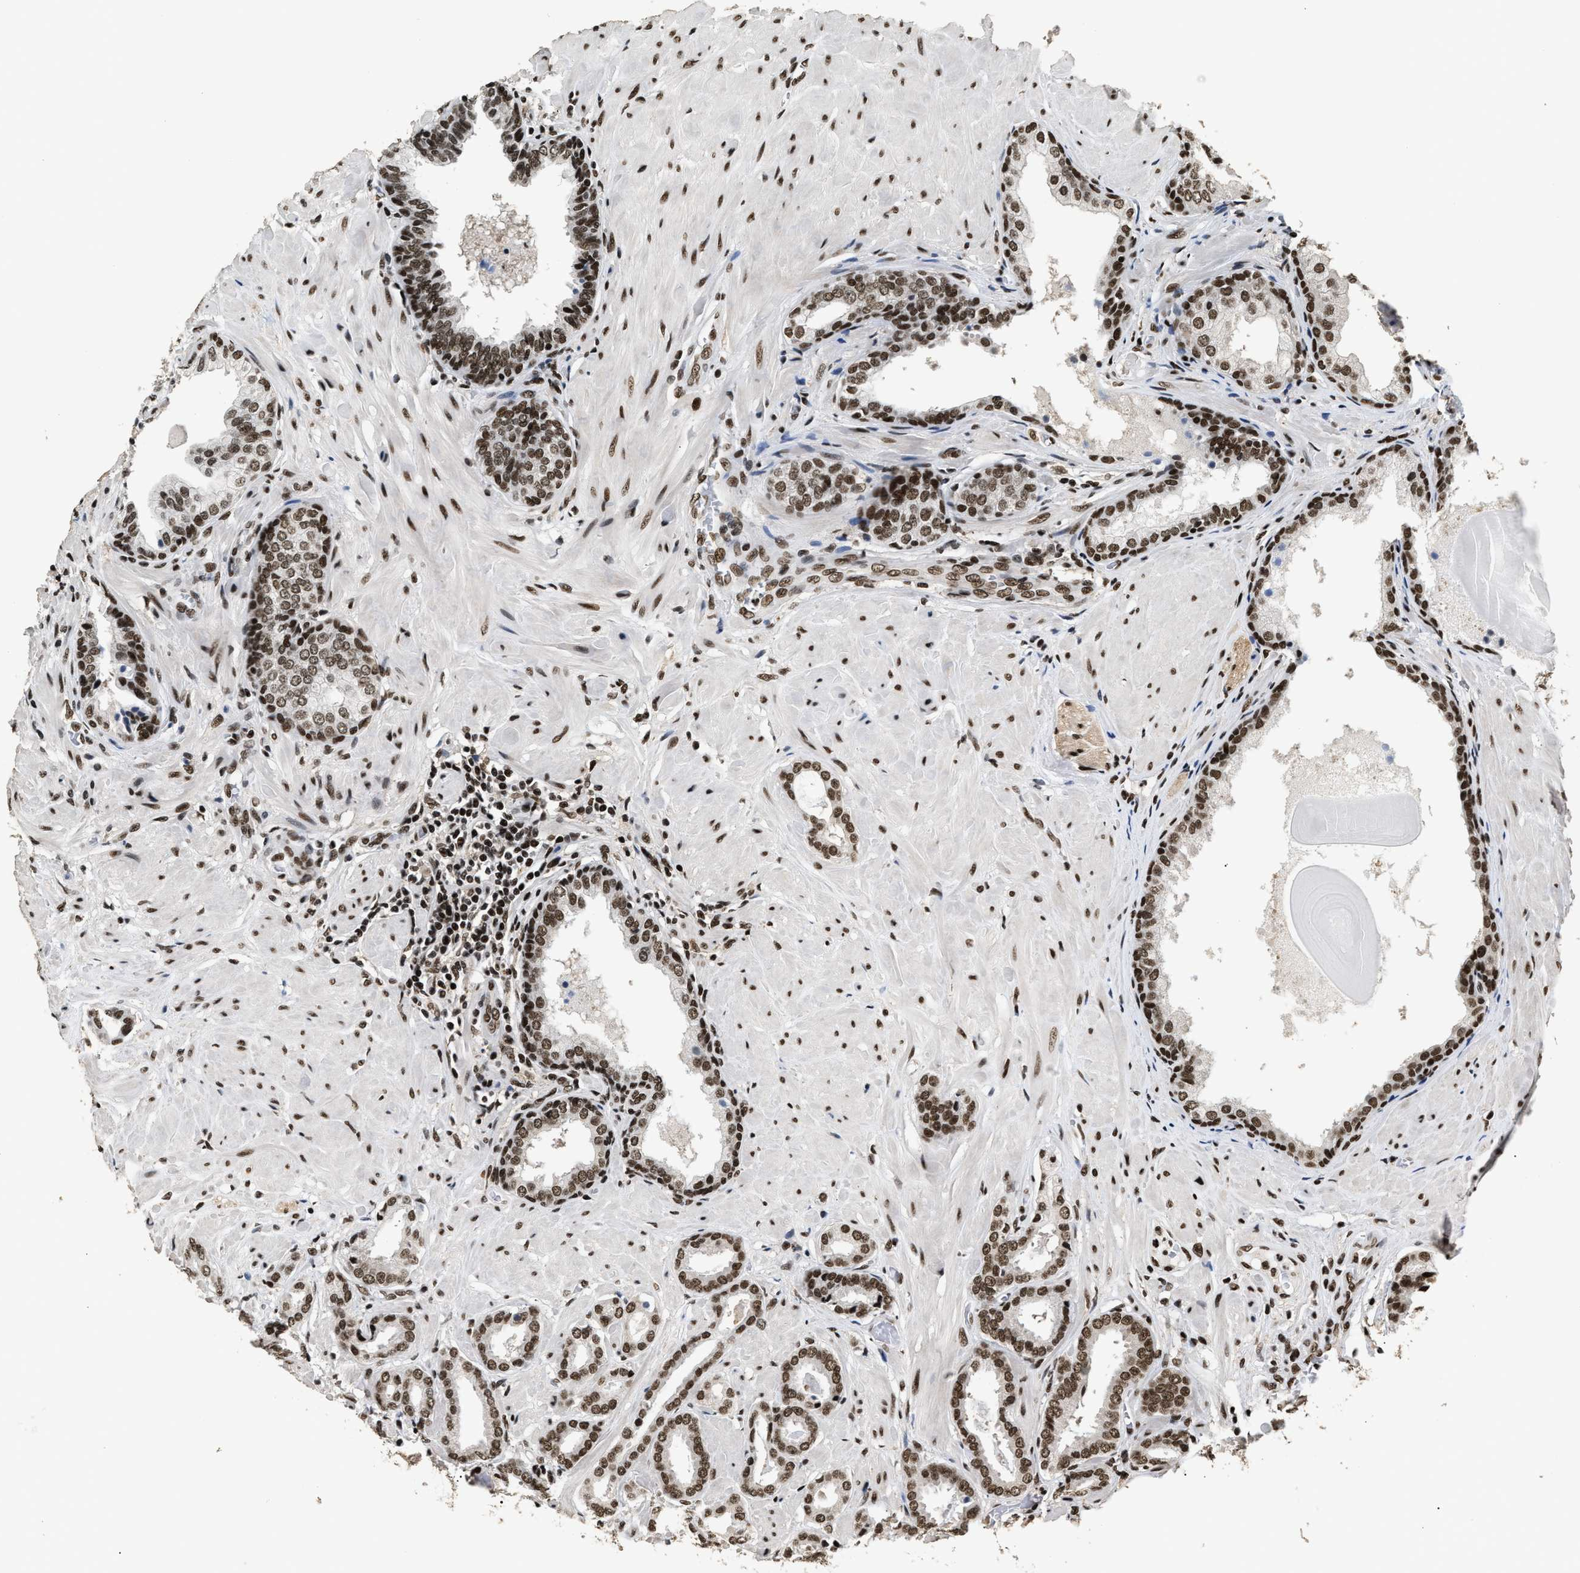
{"staining": {"intensity": "moderate", "quantity": ">75%", "location": "nuclear"}, "tissue": "prostate cancer", "cell_type": "Tumor cells", "image_type": "cancer", "snomed": [{"axis": "morphology", "description": "Adenocarcinoma, Low grade"}, {"axis": "topography", "description": "Prostate"}], "caption": "This image exhibits immunohistochemistry (IHC) staining of human low-grade adenocarcinoma (prostate), with medium moderate nuclear staining in about >75% of tumor cells.", "gene": "RAD21", "patient": {"sex": "male", "age": 53}}